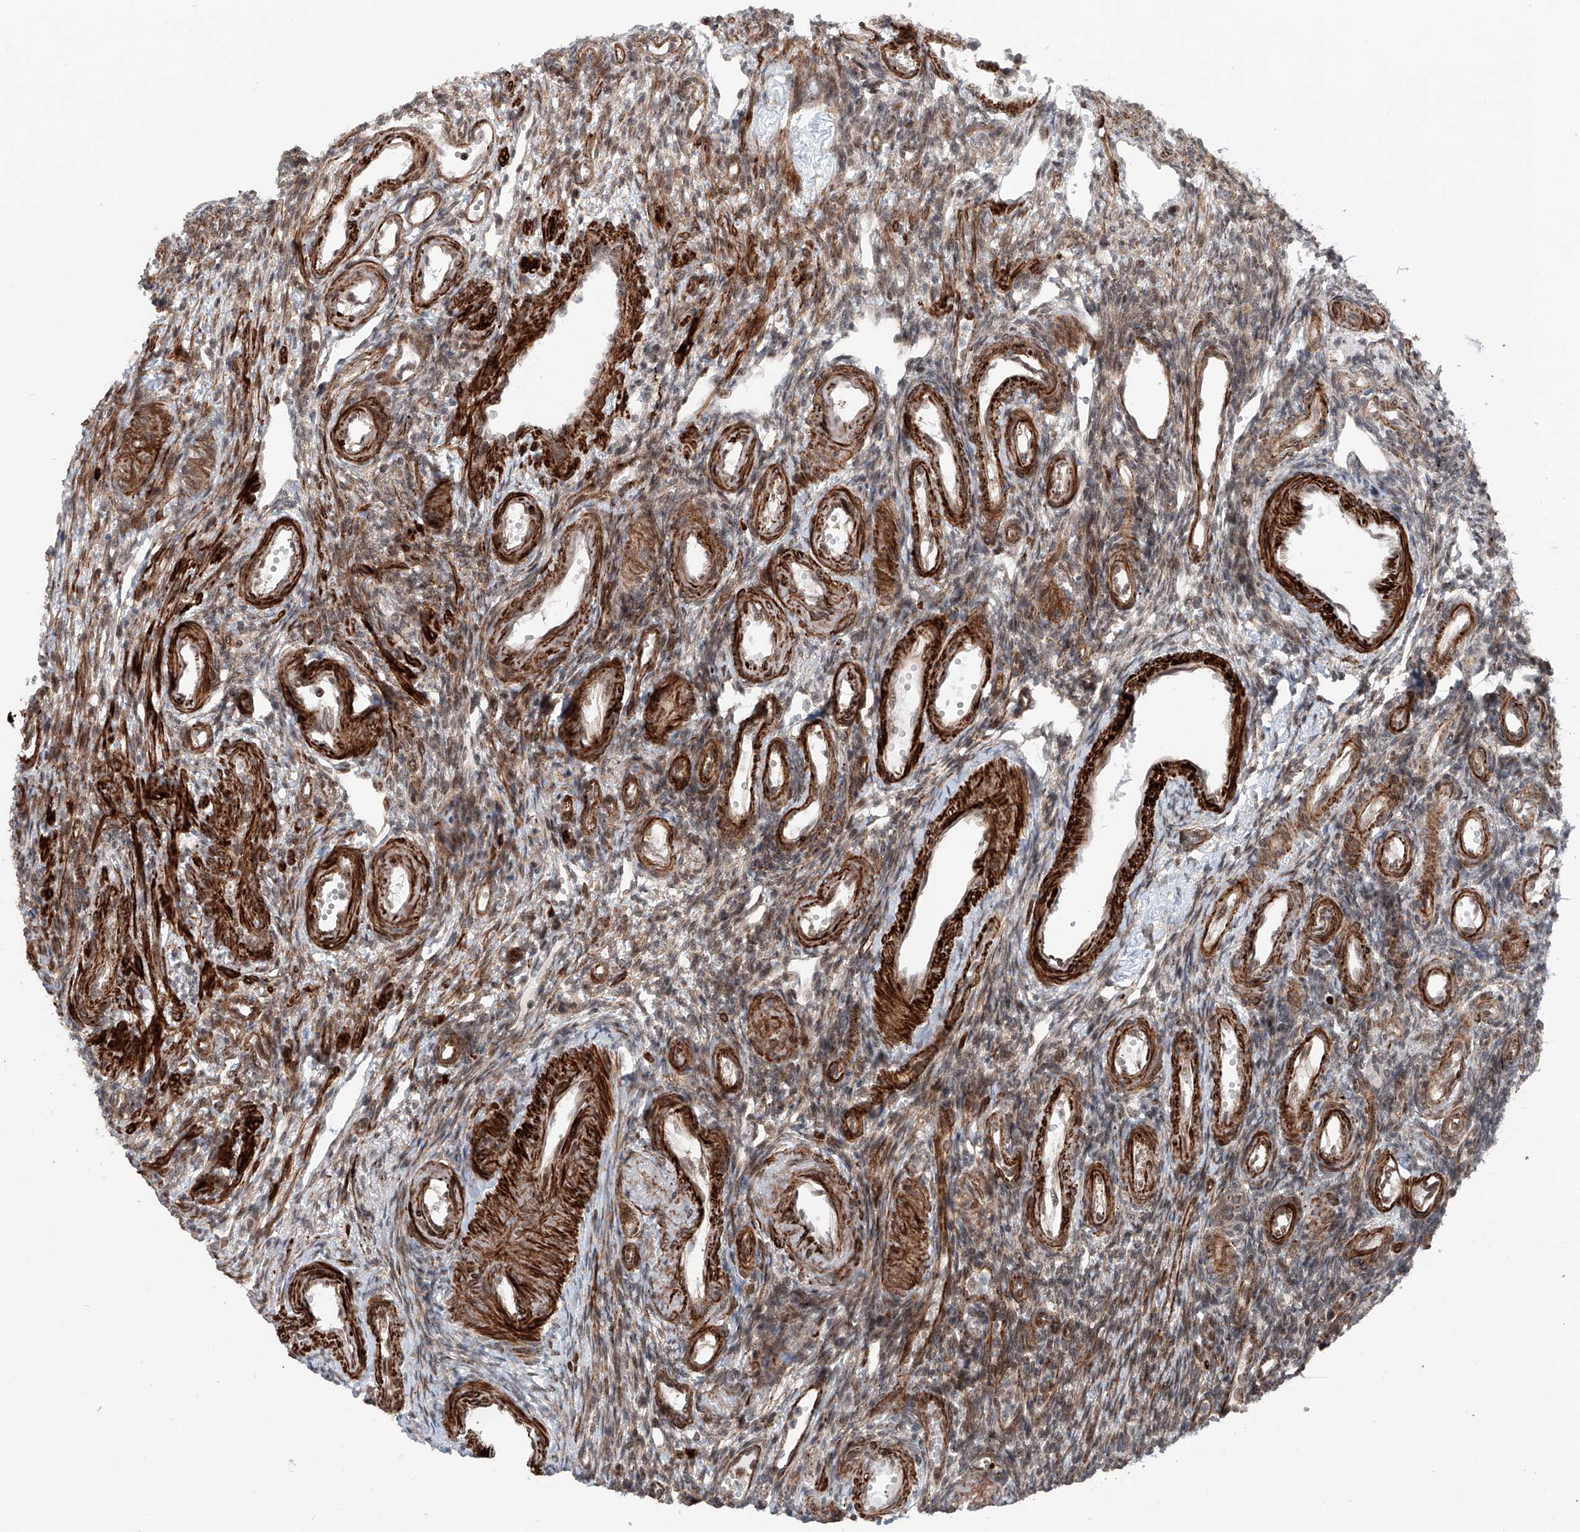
{"staining": {"intensity": "weak", "quantity": "<25%", "location": "cytoplasmic/membranous"}, "tissue": "ovary", "cell_type": "Ovarian stroma cells", "image_type": "normal", "snomed": [{"axis": "morphology", "description": "Normal tissue, NOS"}, {"axis": "morphology", "description": "Cyst, NOS"}, {"axis": "topography", "description": "Ovary"}], "caption": "This photomicrograph is of benign ovary stained with immunohistochemistry to label a protein in brown with the nuclei are counter-stained blue. There is no staining in ovarian stroma cells.", "gene": "SDE2", "patient": {"sex": "female", "age": 33}}